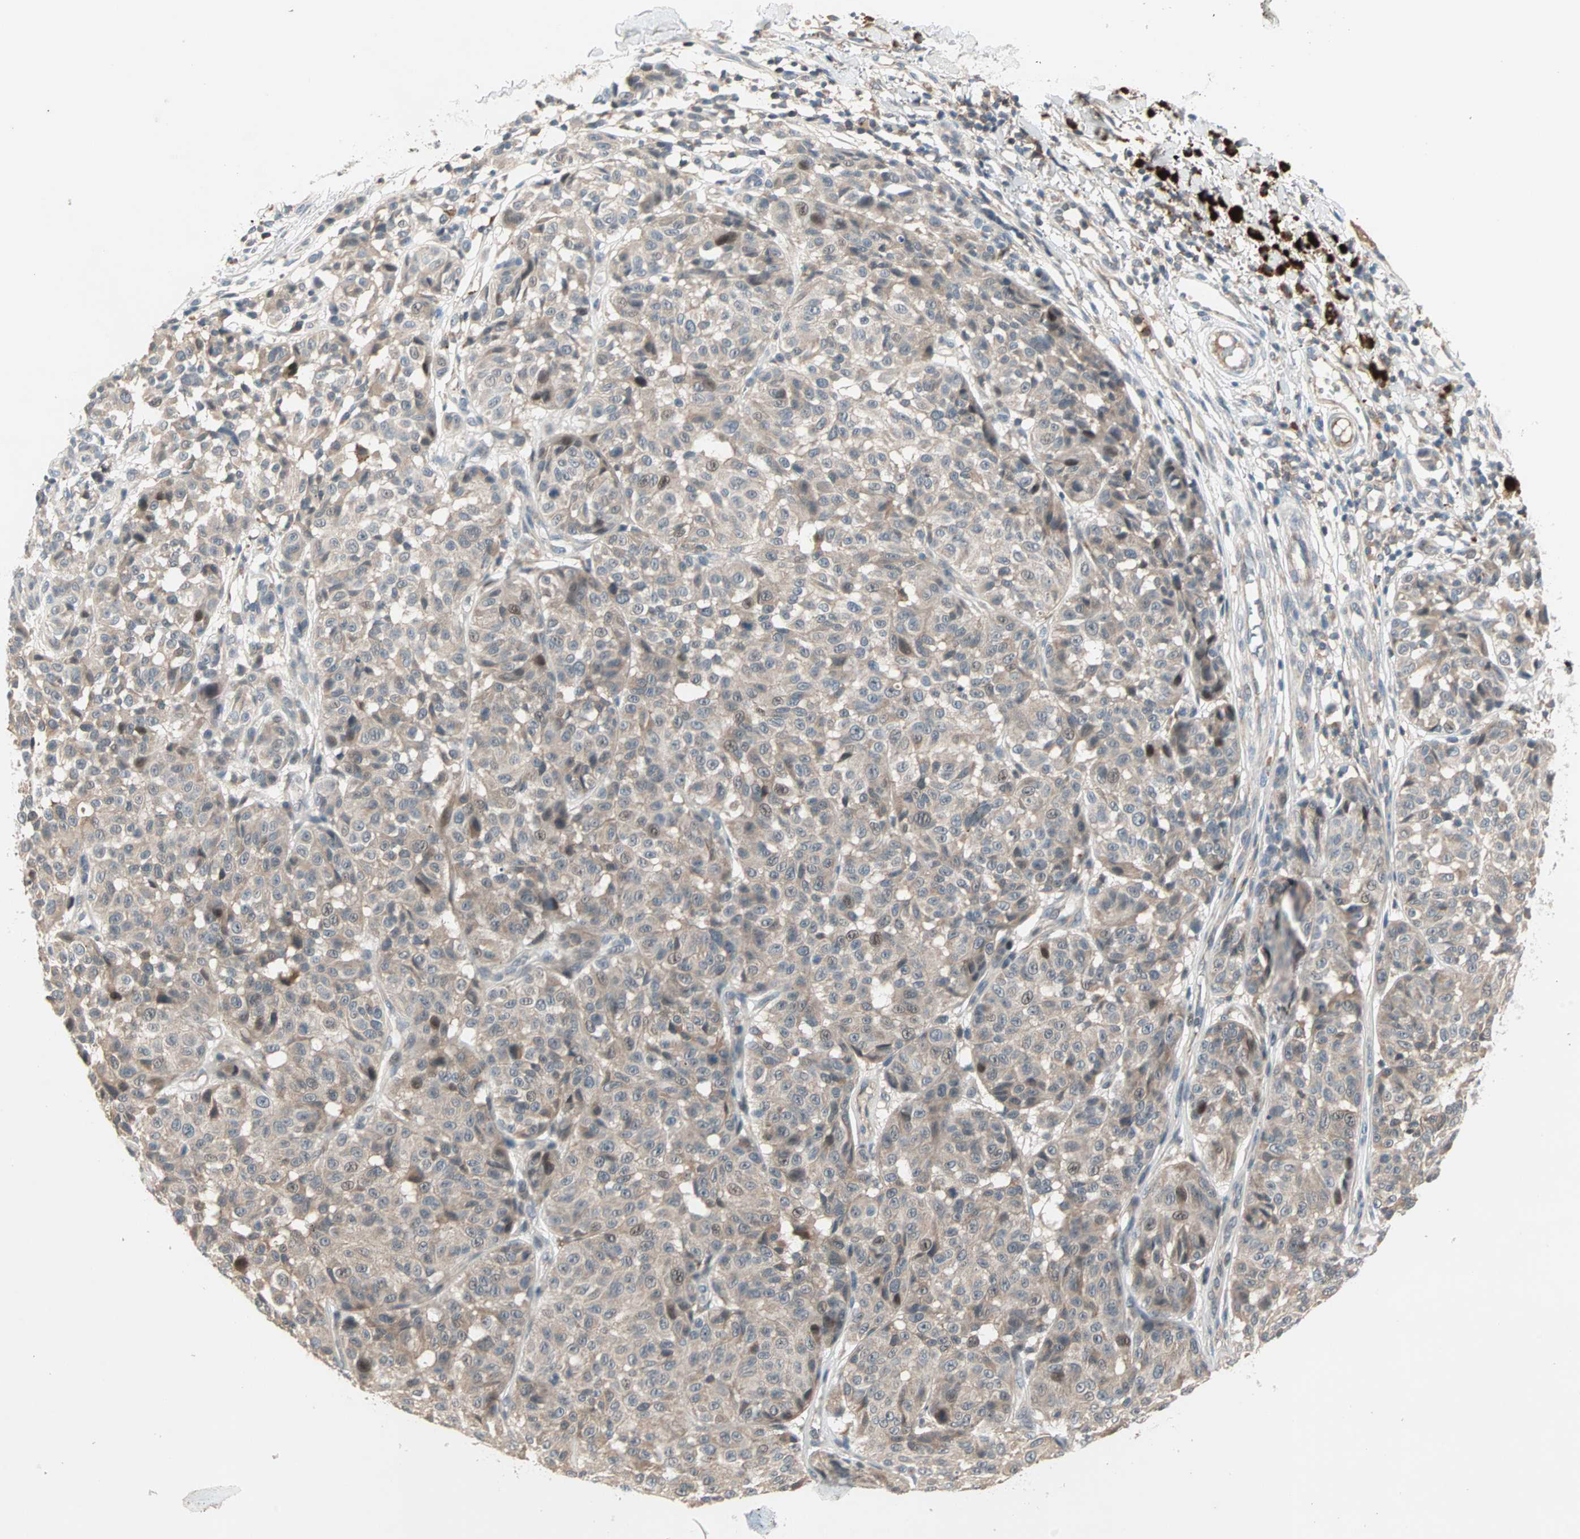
{"staining": {"intensity": "weak", "quantity": ">75%", "location": "cytoplasmic/membranous"}, "tissue": "melanoma", "cell_type": "Tumor cells", "image_type": "cancer", "snomed": [{"axis": "morphology", "description": "Malignant melanoma, NOS"}, {"axis": "topography", "description": "Skin"}], "caption": "Immunohistochemistry photomicrograph of human malignant melanoma stained for a protein (brown), which exhibits low levels of weak cytoplasmic/membranous expression in about >75% of tumor cells.", "gene": "PROS1", "patient": {"sex": "female", "age": 46}}